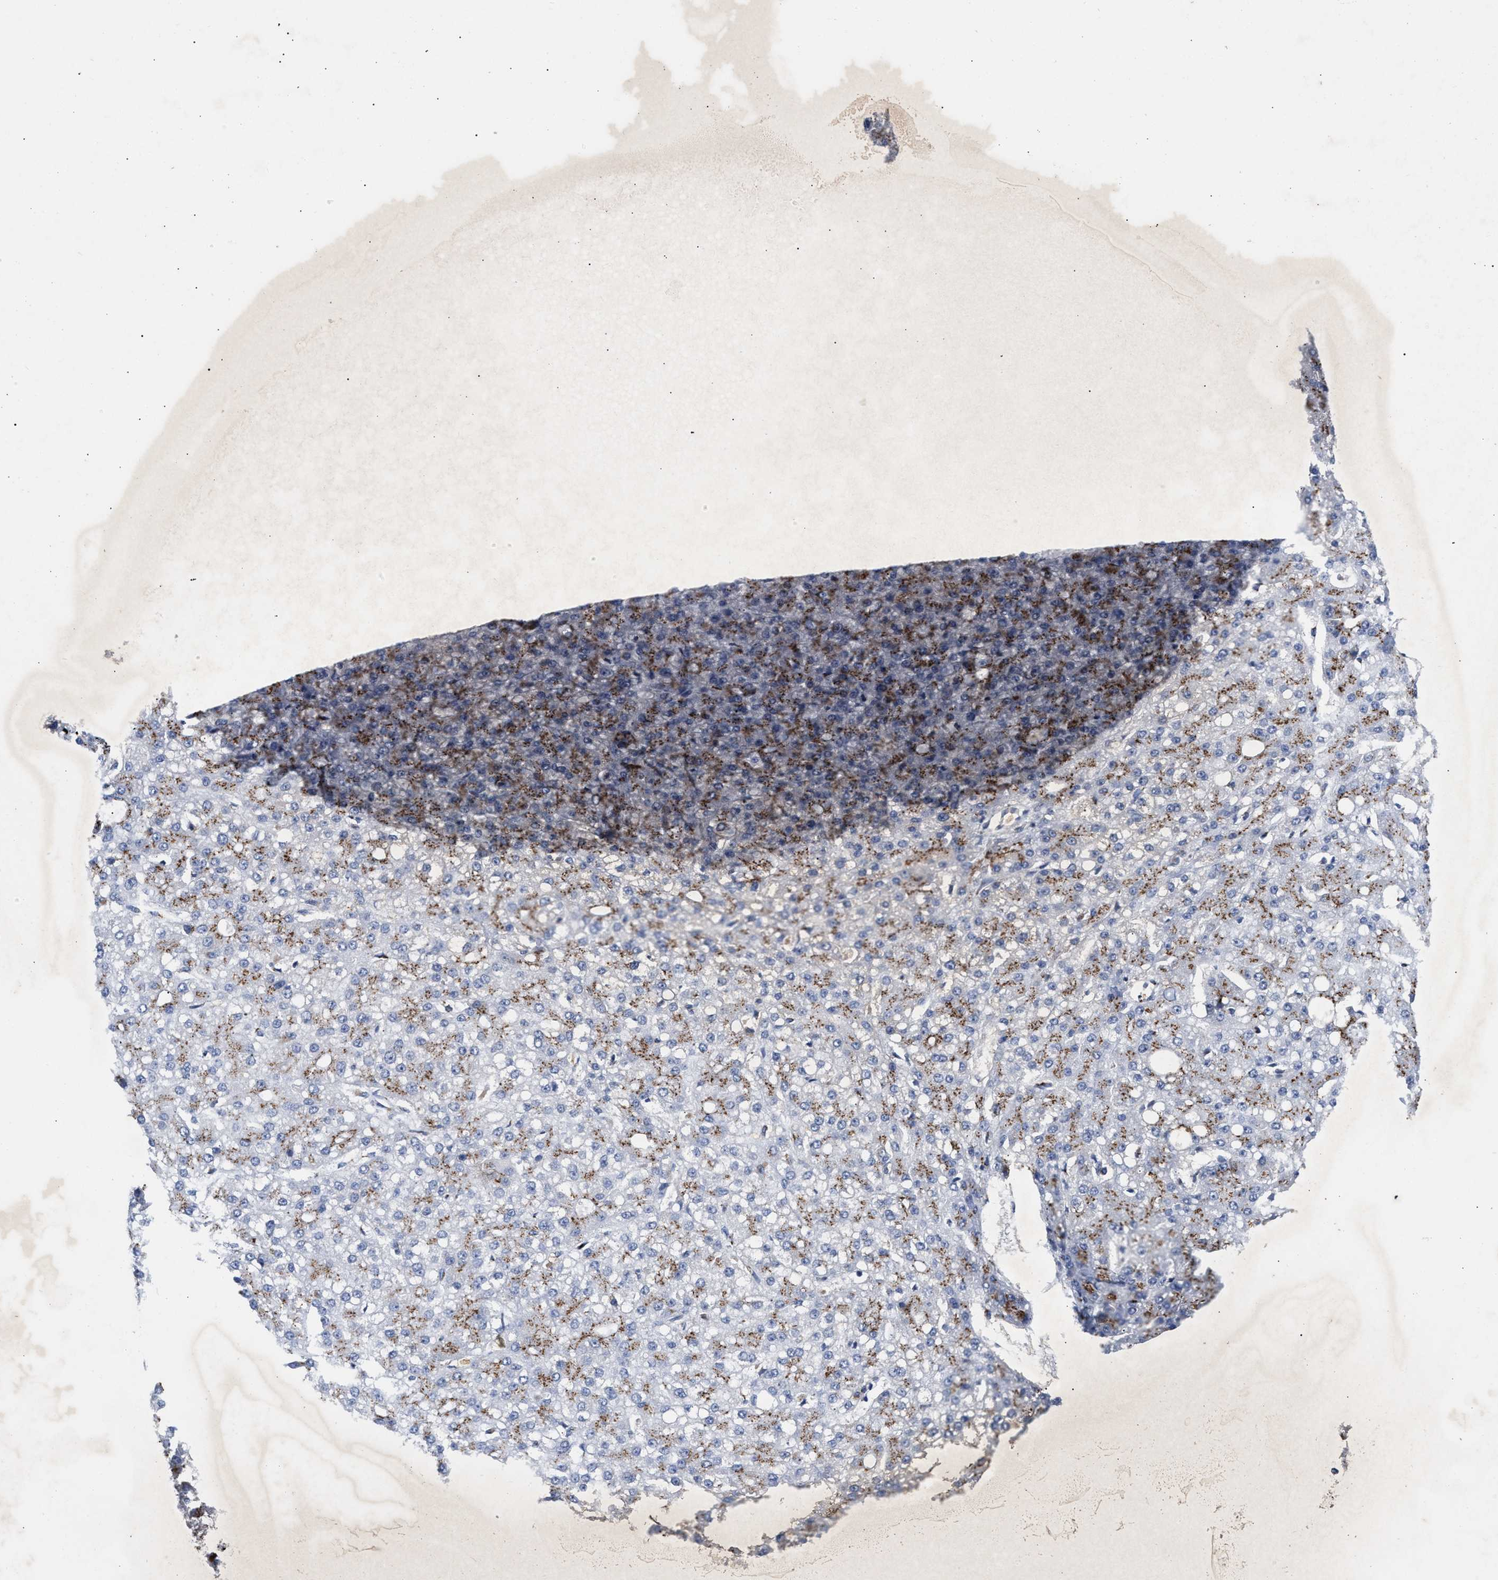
{"staining": {"intensity": "moderate", "quantity": ">75%", "location": "cytoplasmic/membranous"}, "tissue": "liver cancer", "cell_type": "Tumor cells", "image_type": "cancer", "snomed": [{"axis": "morphology", "description": "Carcinoma, Hepatocellular, NOS"}, {"axis": "topography", "description": "Liver"}], "caption": "DAB (3,3'-diaminobenzidine) immunohistochemical staining of human liver cancer (hepatocellular carcinoma) displays moderate cytoplasmic/membranous protein expression in about >75% of tumor cells.", "gene": "CCL2", "patient": {"sex": "male", "age": 67}}